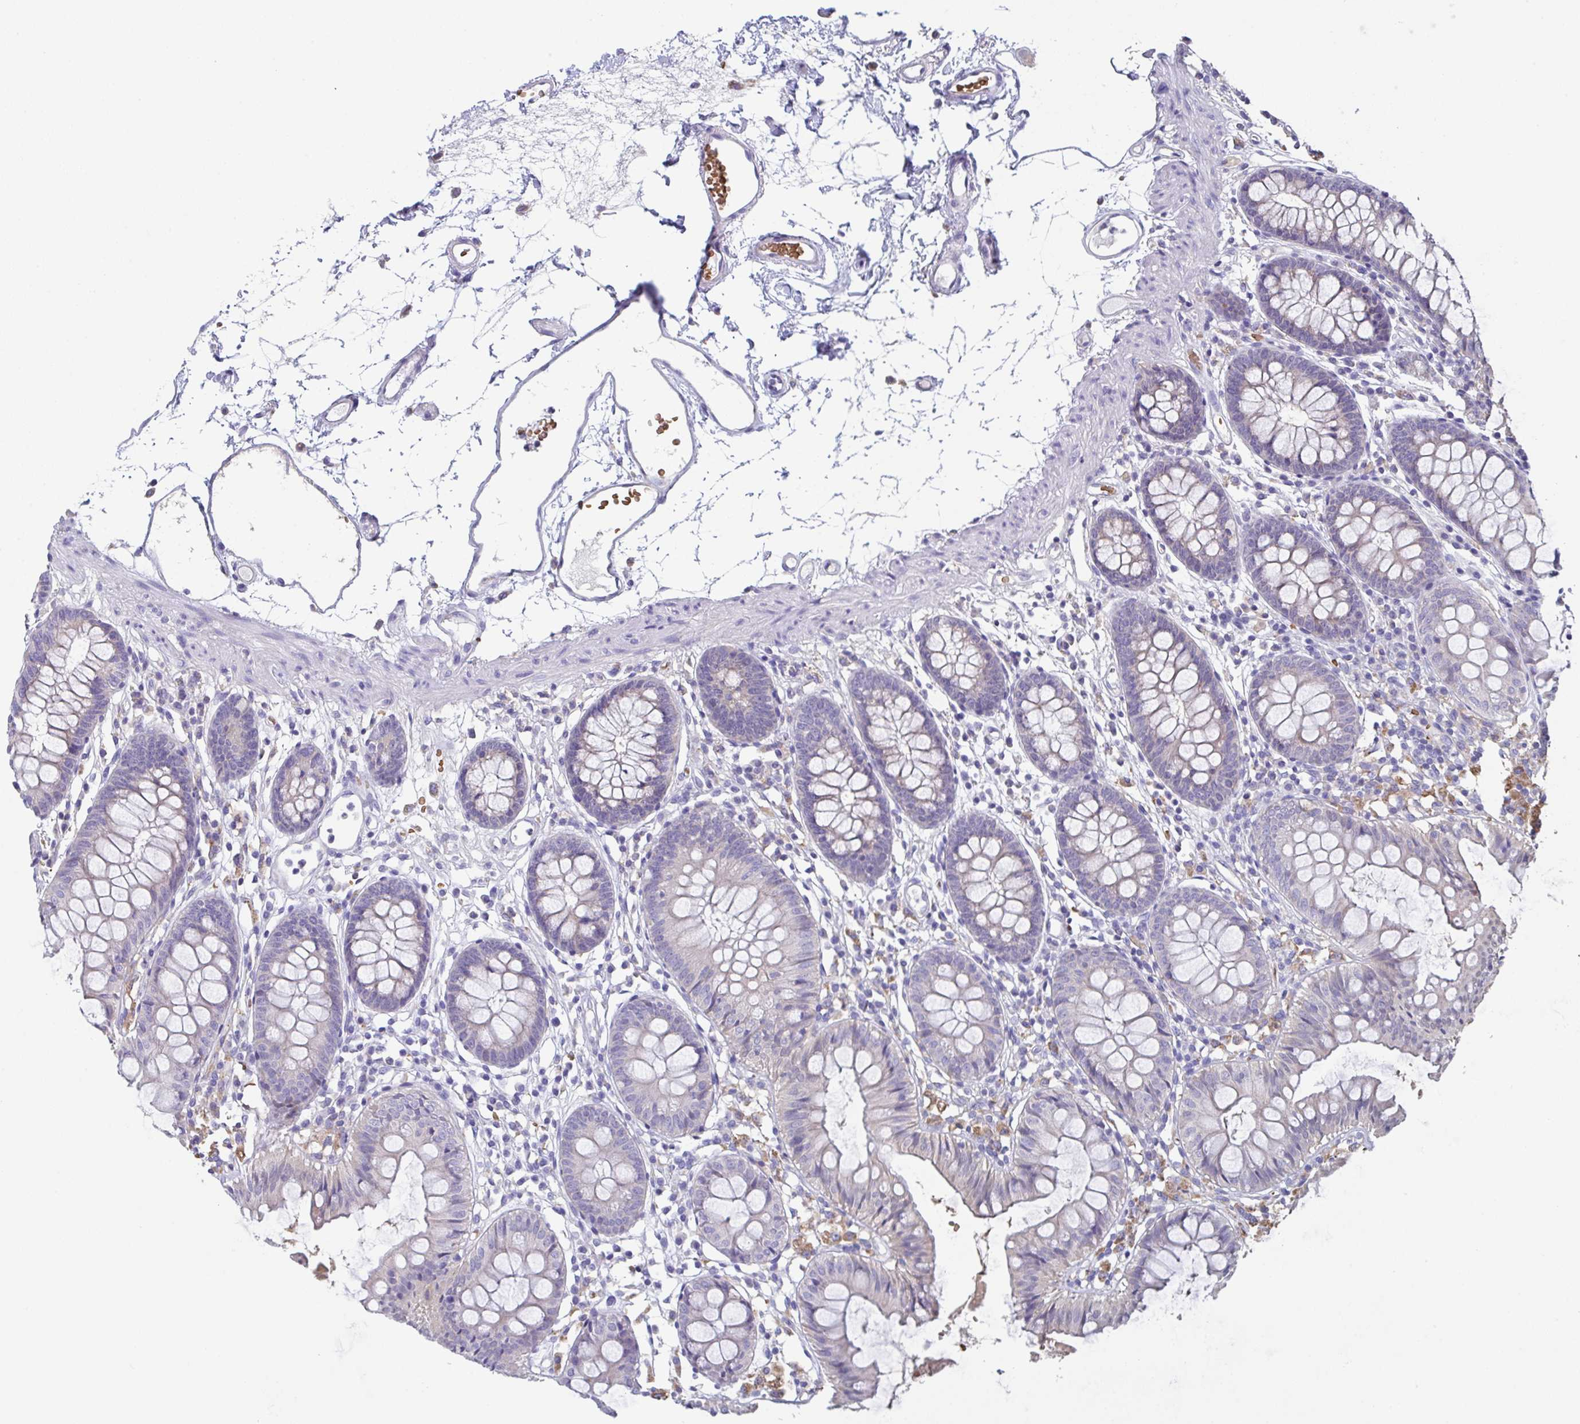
{"staining": {"intensity": "negative", "quantity": "none", "location": "none"}, "tissue": "colon", "cell_type": "Endothelial cells", "image_type": "normal", "snomed": [{"axis": "morphology", "description": "Normal tissue, NOS"}, {"axis": "topography", "description": "Colon"}], "caption": "This is an immunohistochemistry (IHC) image of unremarkable human colon. There is no expression in endothelial cells.", "gene": "TFAP2C", "patient": {"sex": "female", "age": 84}}